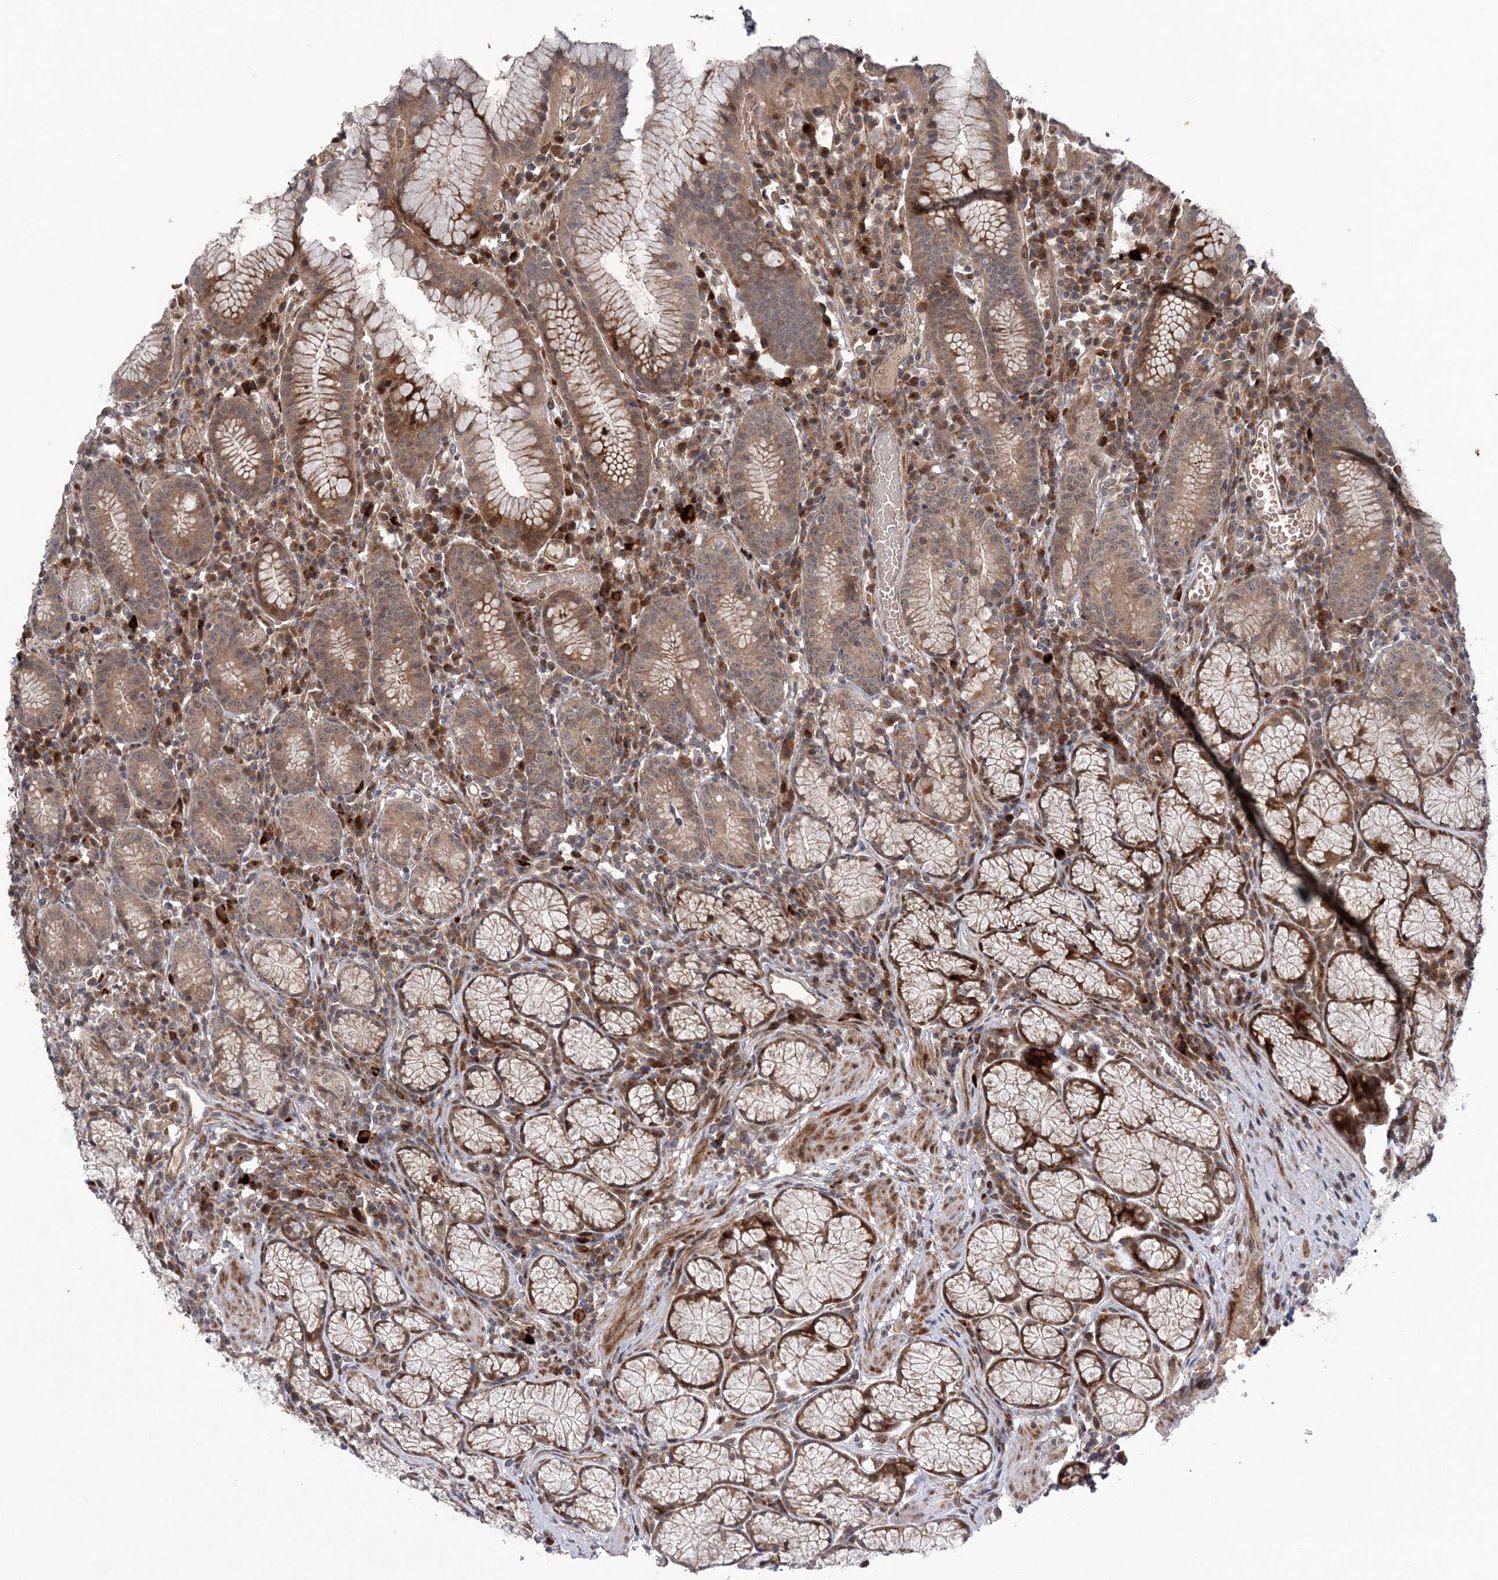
{"staining": {"intensity": "strong", "quantity": "25%-75%", "location": "cytoplasmic/membranous"}, "tissue": "stomach", "cell_type": "Glandular cells", "image_type": "normal", "snomed": [{"axis": "morphology", "description": "Normal tissue, NOS"}, {"axis": "topography", "description": "Stomach"}], "caption": "Immunohistochemical staining of benign stomach displays strong cytoplasmic/membranous protein positivity in approximately 25%-75% of glandular cells. The staining was performed using DAB (3,3'-diaminobenzidine) to visualize the protein expression in brown, while the nuclei were stained in blue with hematoxylin (Magnification: 20x).", "gene": "UBTD2", "patient": {"sex": "male", "age": 55}}